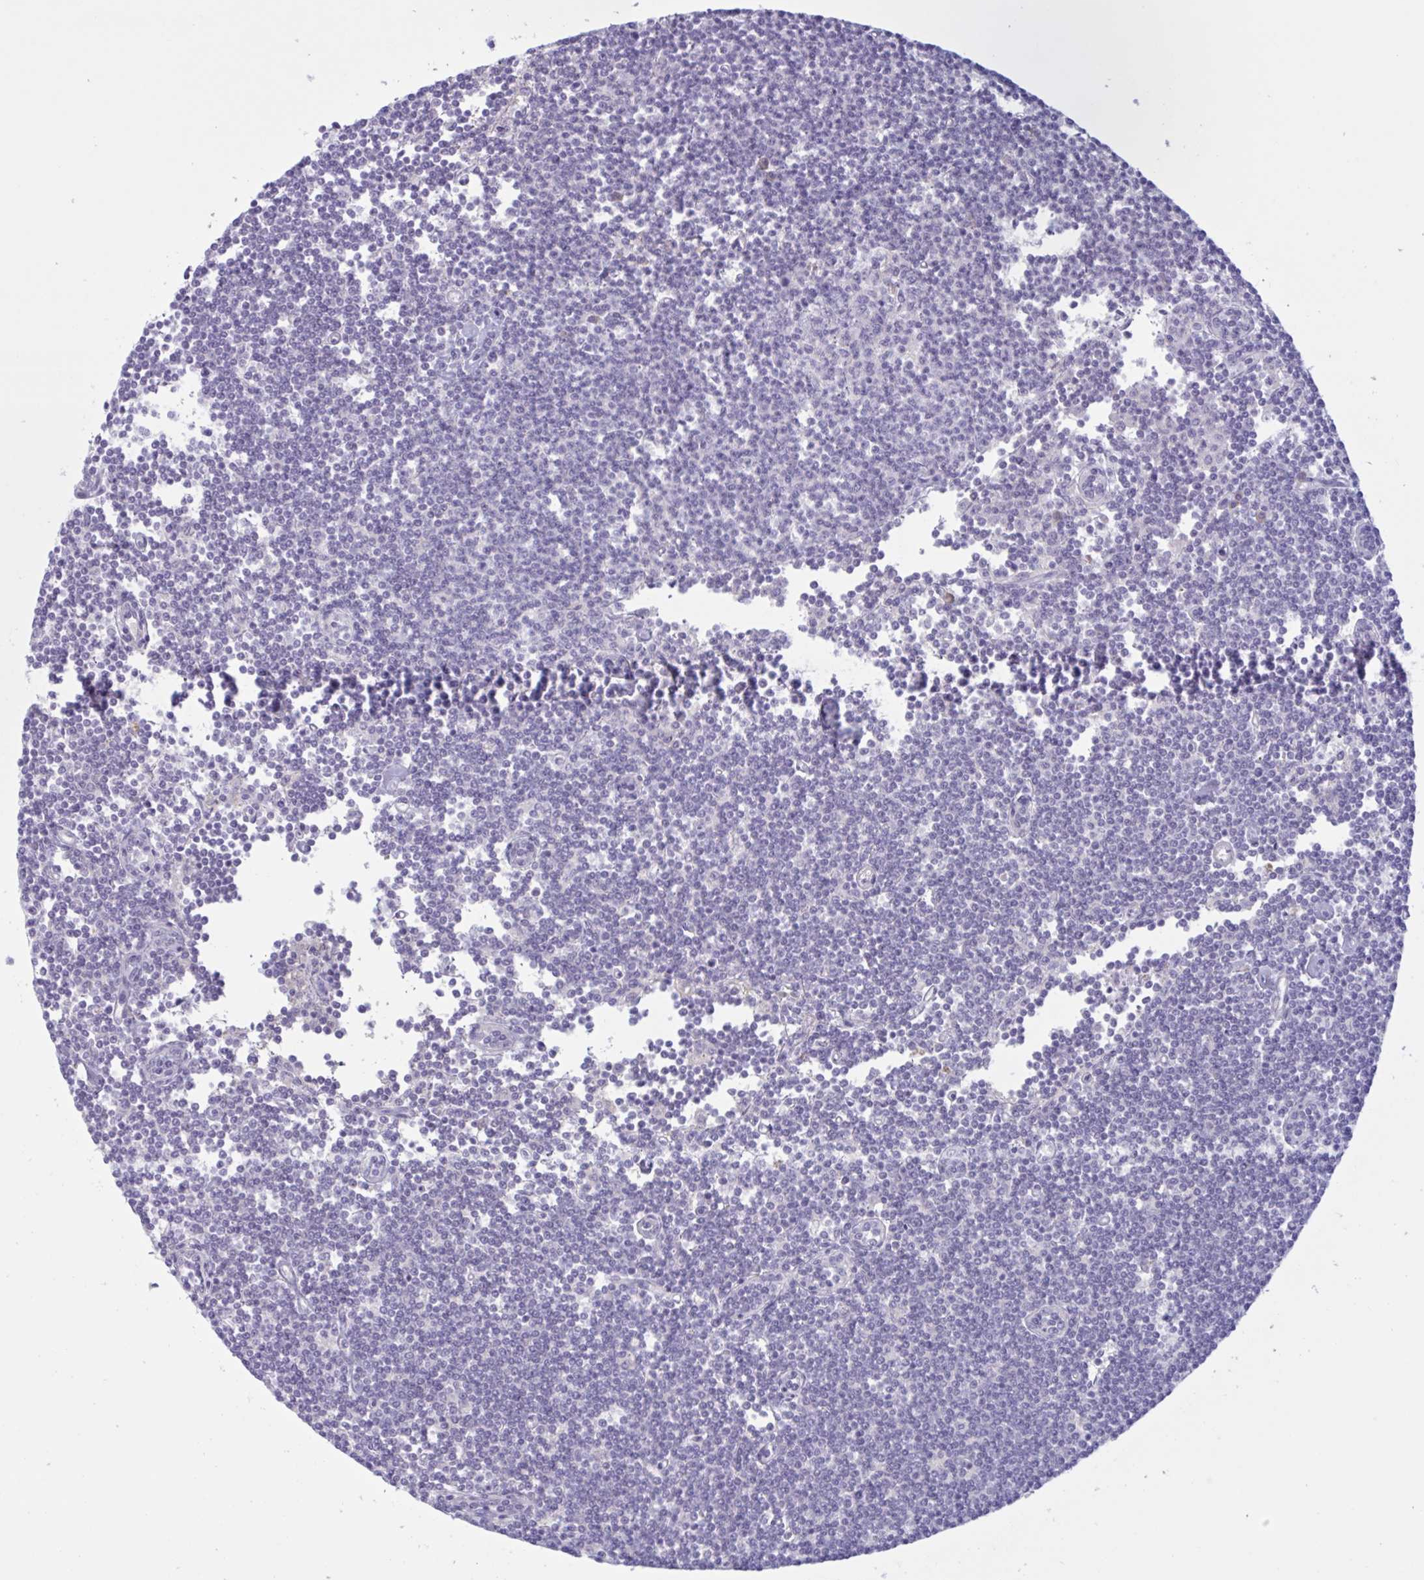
{"staining": {"intensity": "negative", "quantity": "none", "location": "none"}, "tissue": "lymphoma", "cell_type": "Tumor cells", "image_type": "cancer", "snomed": [{"axis": "morphology", "description": "Malignant lymphoma, non-Hodgkin's type, Low grade"}, {"axis": "topography", "description": "Lymph node"}], "caption": "There is no significant expression in tumor cells of lymphoma.", "gene": "RFPL4B", "patient": {"sex": "female", "age": 73}}